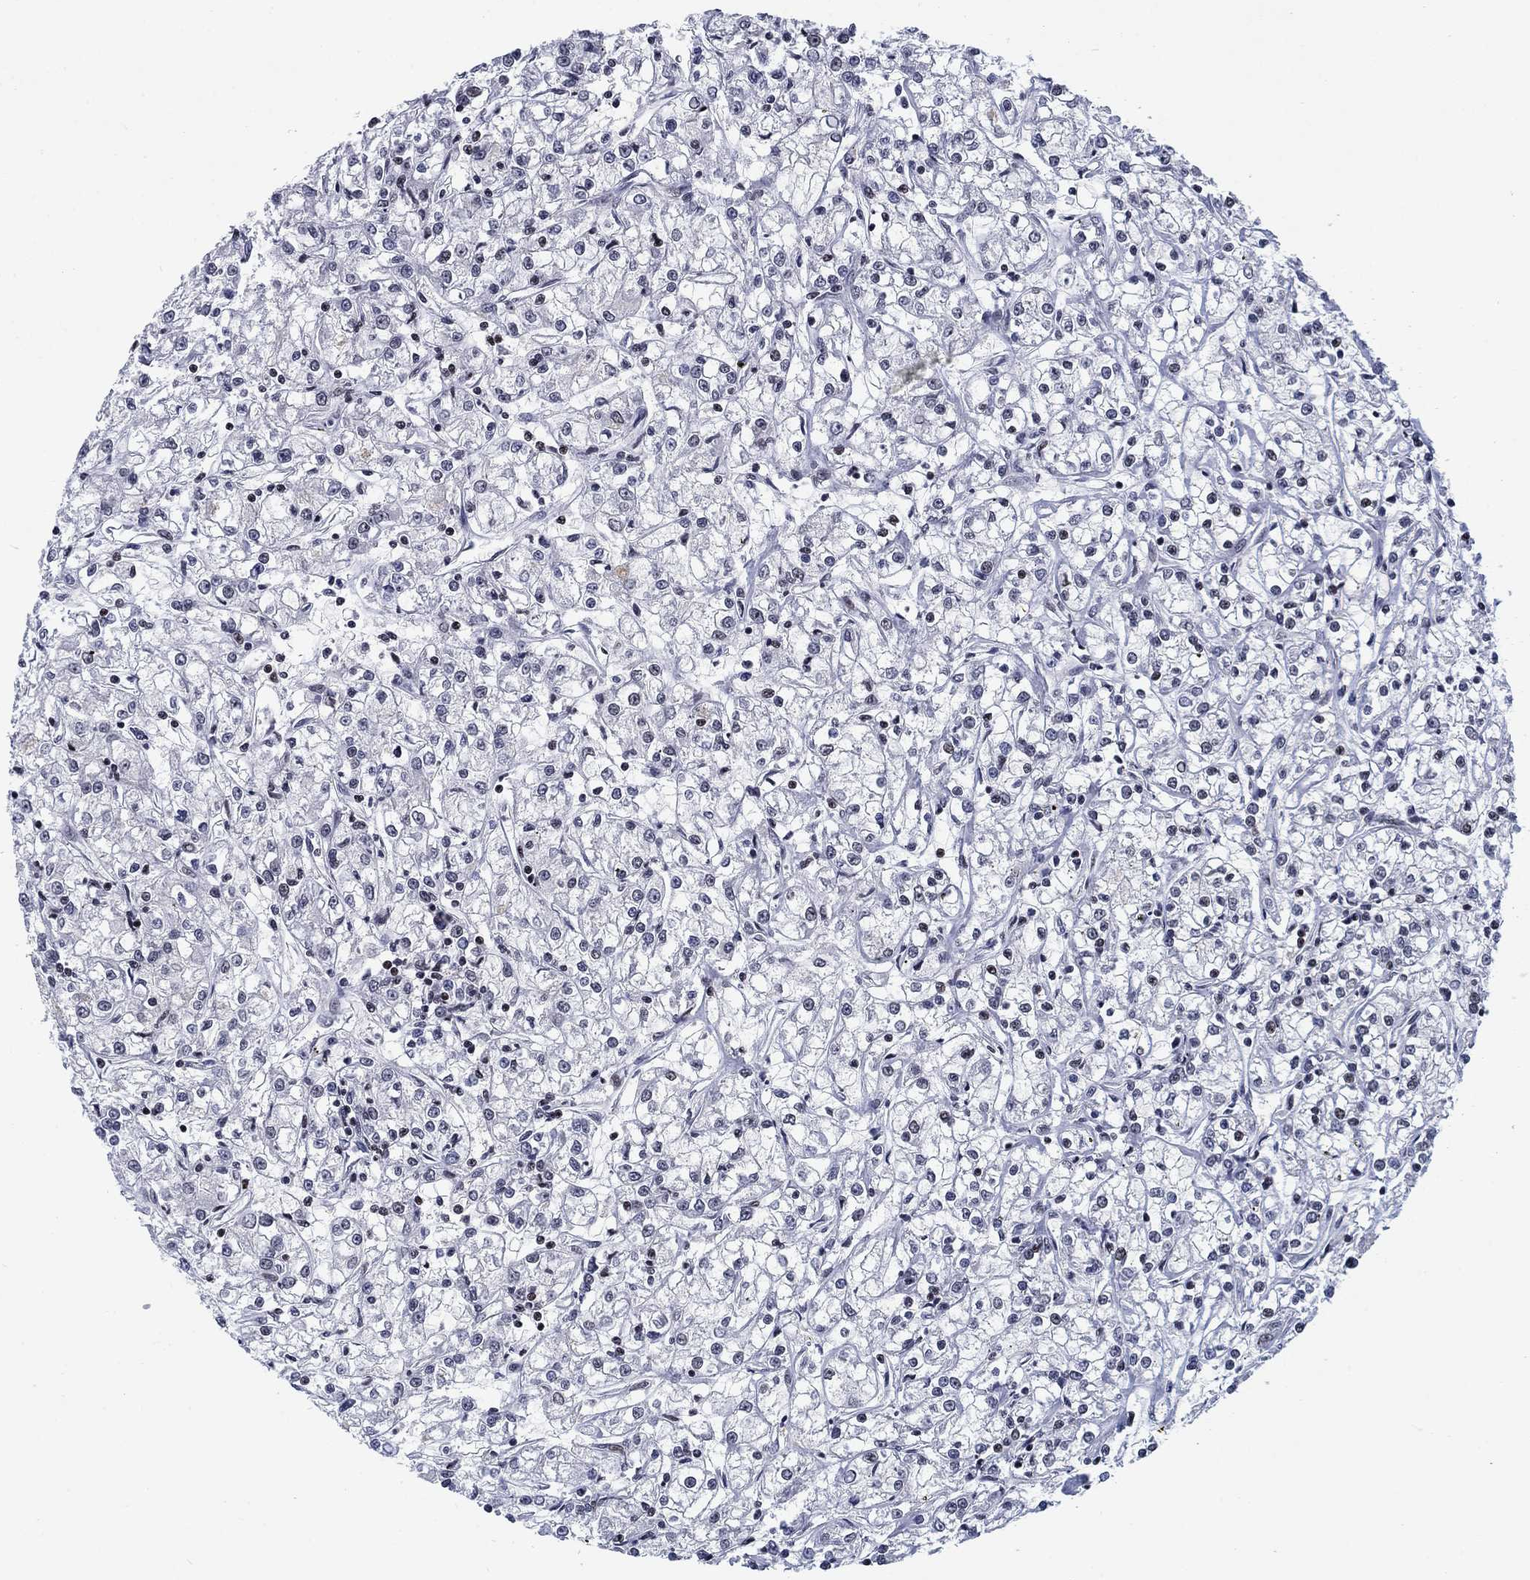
{"staining": {"intensity": "negative", "quantity": "none", "location": "none"}, "tissue": "renal cancer", "cell_type": "Tumor cells", "image_type": "cancer", "snomed": [{"axis": "morphology", "description": "Adenocarcinoma, NOS"}, {"axis": "topography", "description": "Kidney"}], "caption": "This micrograph is of renal cancer (adenocarcinoma) stained with IHC to label a protein in brown with the nuclei are counter-stained blue. There is no staining in tumor cells.", "gene": "RPRD1B", "patient": {"sex": "female", "age": 59}}